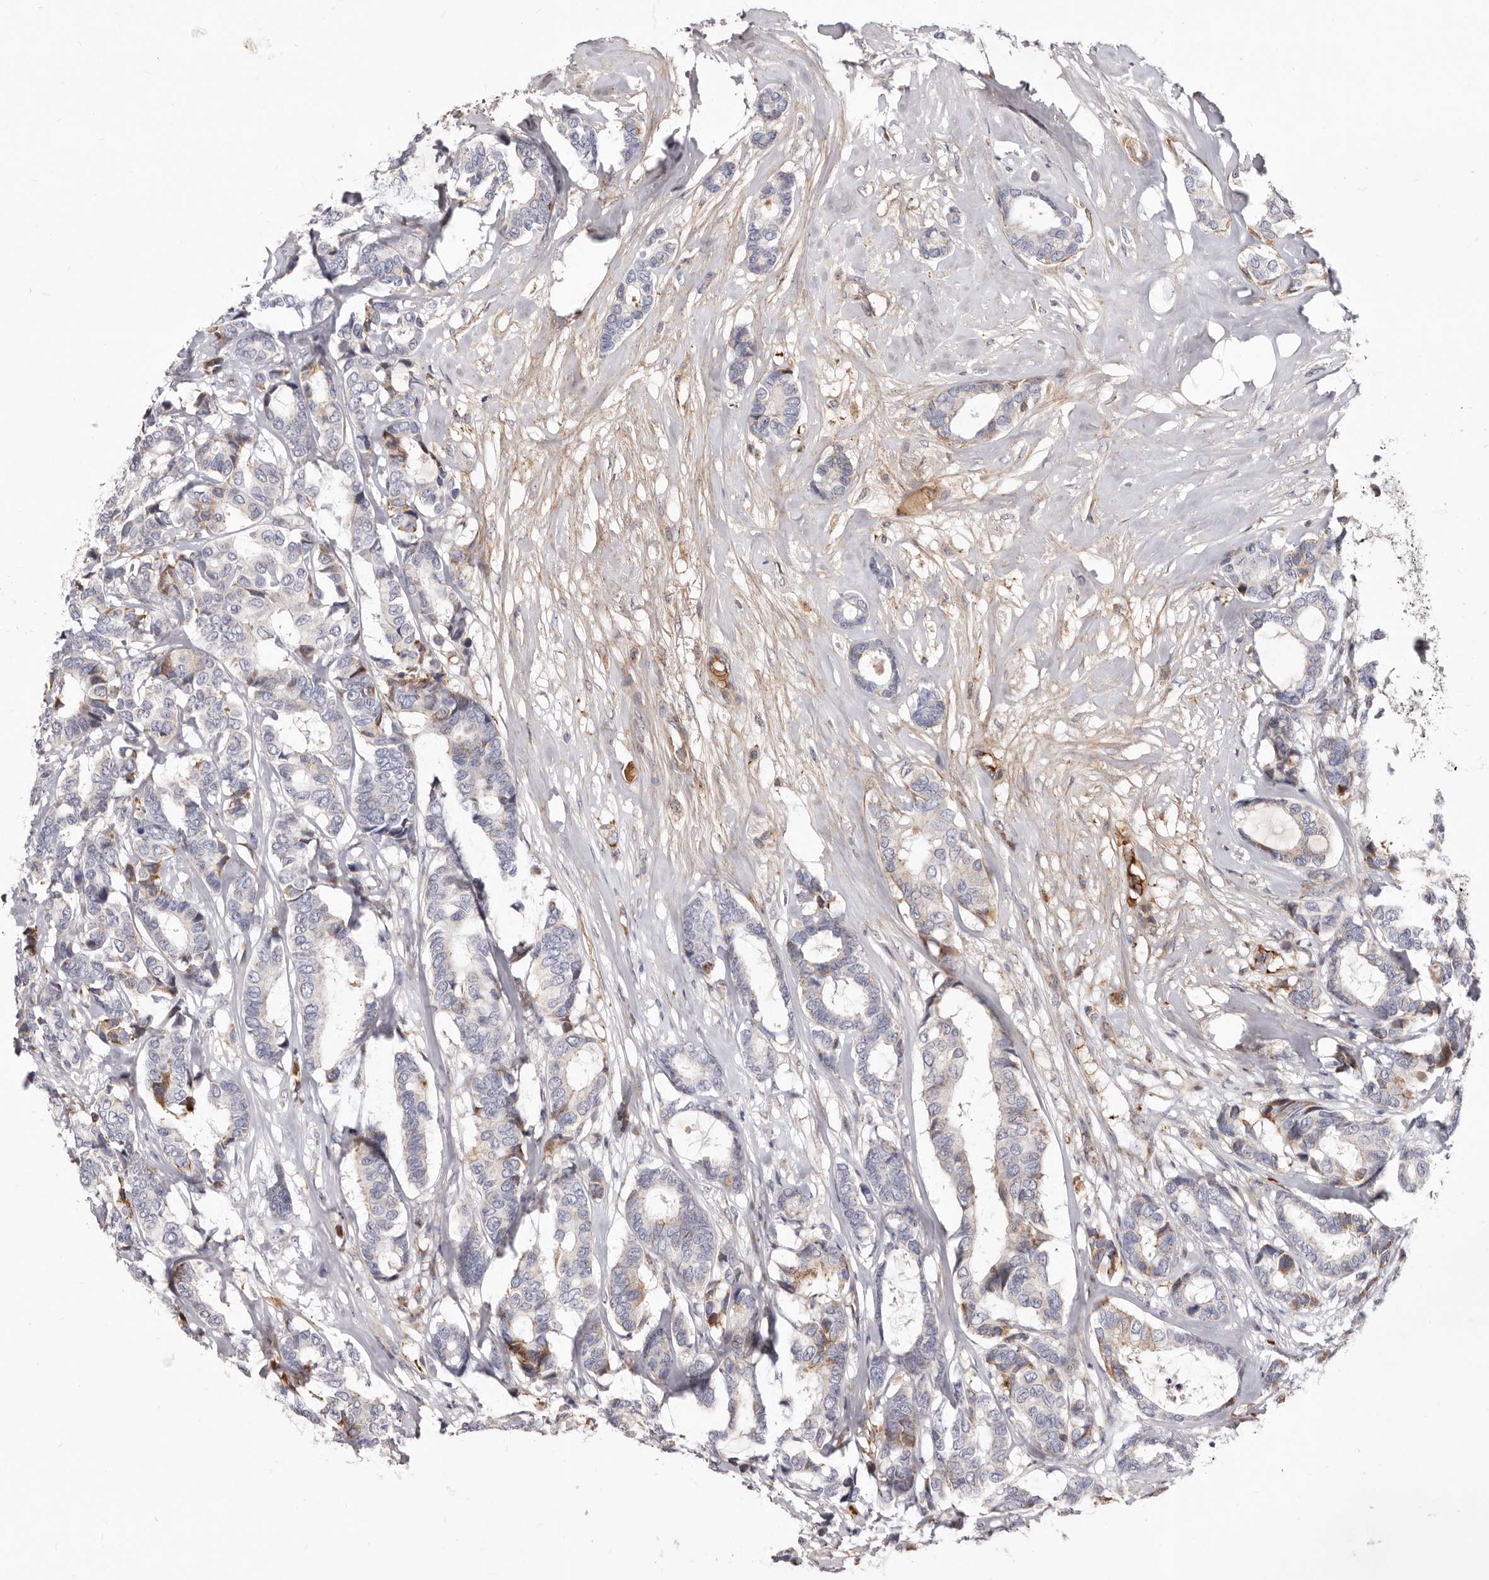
{"staining": {"intensity": "weak", "quantity": "<25%", "location": "cytoplasmic/membranous"}, "tissue": "breast cancer", "cell_type": "Tumor cells", "image_type": "cancer", "snomed": [{"axis": "morphology", "description": "Duct carcinoma"}, {"axis": "topography", "description": "Breast"}], "caption": "High magnification brightfield microscopy of invasive ductal carcinoma (breast) stained with DAB (3,3'-diaminobenzidine) (brown) and counterstained with hematoxylin (blue): tumor cells show no significant positivity.", "gene": "NUBPL", "patient": {"sex": "female", "age": 87}}